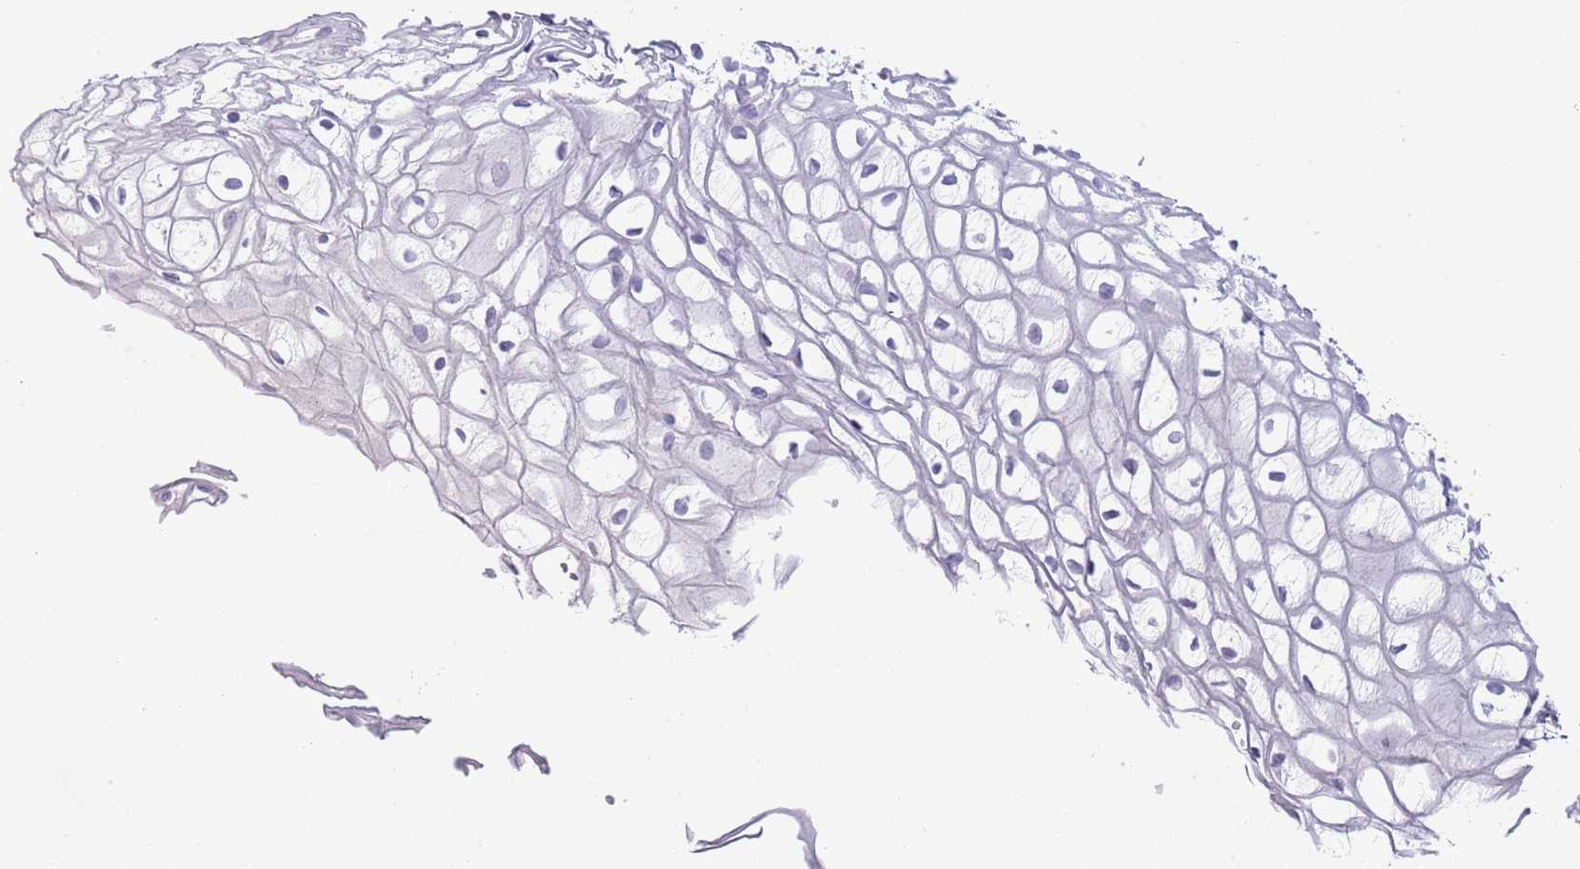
{"staining": {"intensity": "negative", "quantity": "none", "location": "none"}, "tissue": "vagina", "cell_type": "Squamous epithelial cells", "image_type": "normal", "snomed": [{"axis": "morphology", "description": "Normal tissue, NOS"}, {"axis": "topography", "description": "Vagina"}], "caption": "Squamous epithelial cells are negative for brown protein staining in unremarkable vagina. (Immunohistochemistry (ihc), brightfield microscopy, high magnification).", "gene": "FBRSL1", "patient": {"sex": "female", "age": 34}}